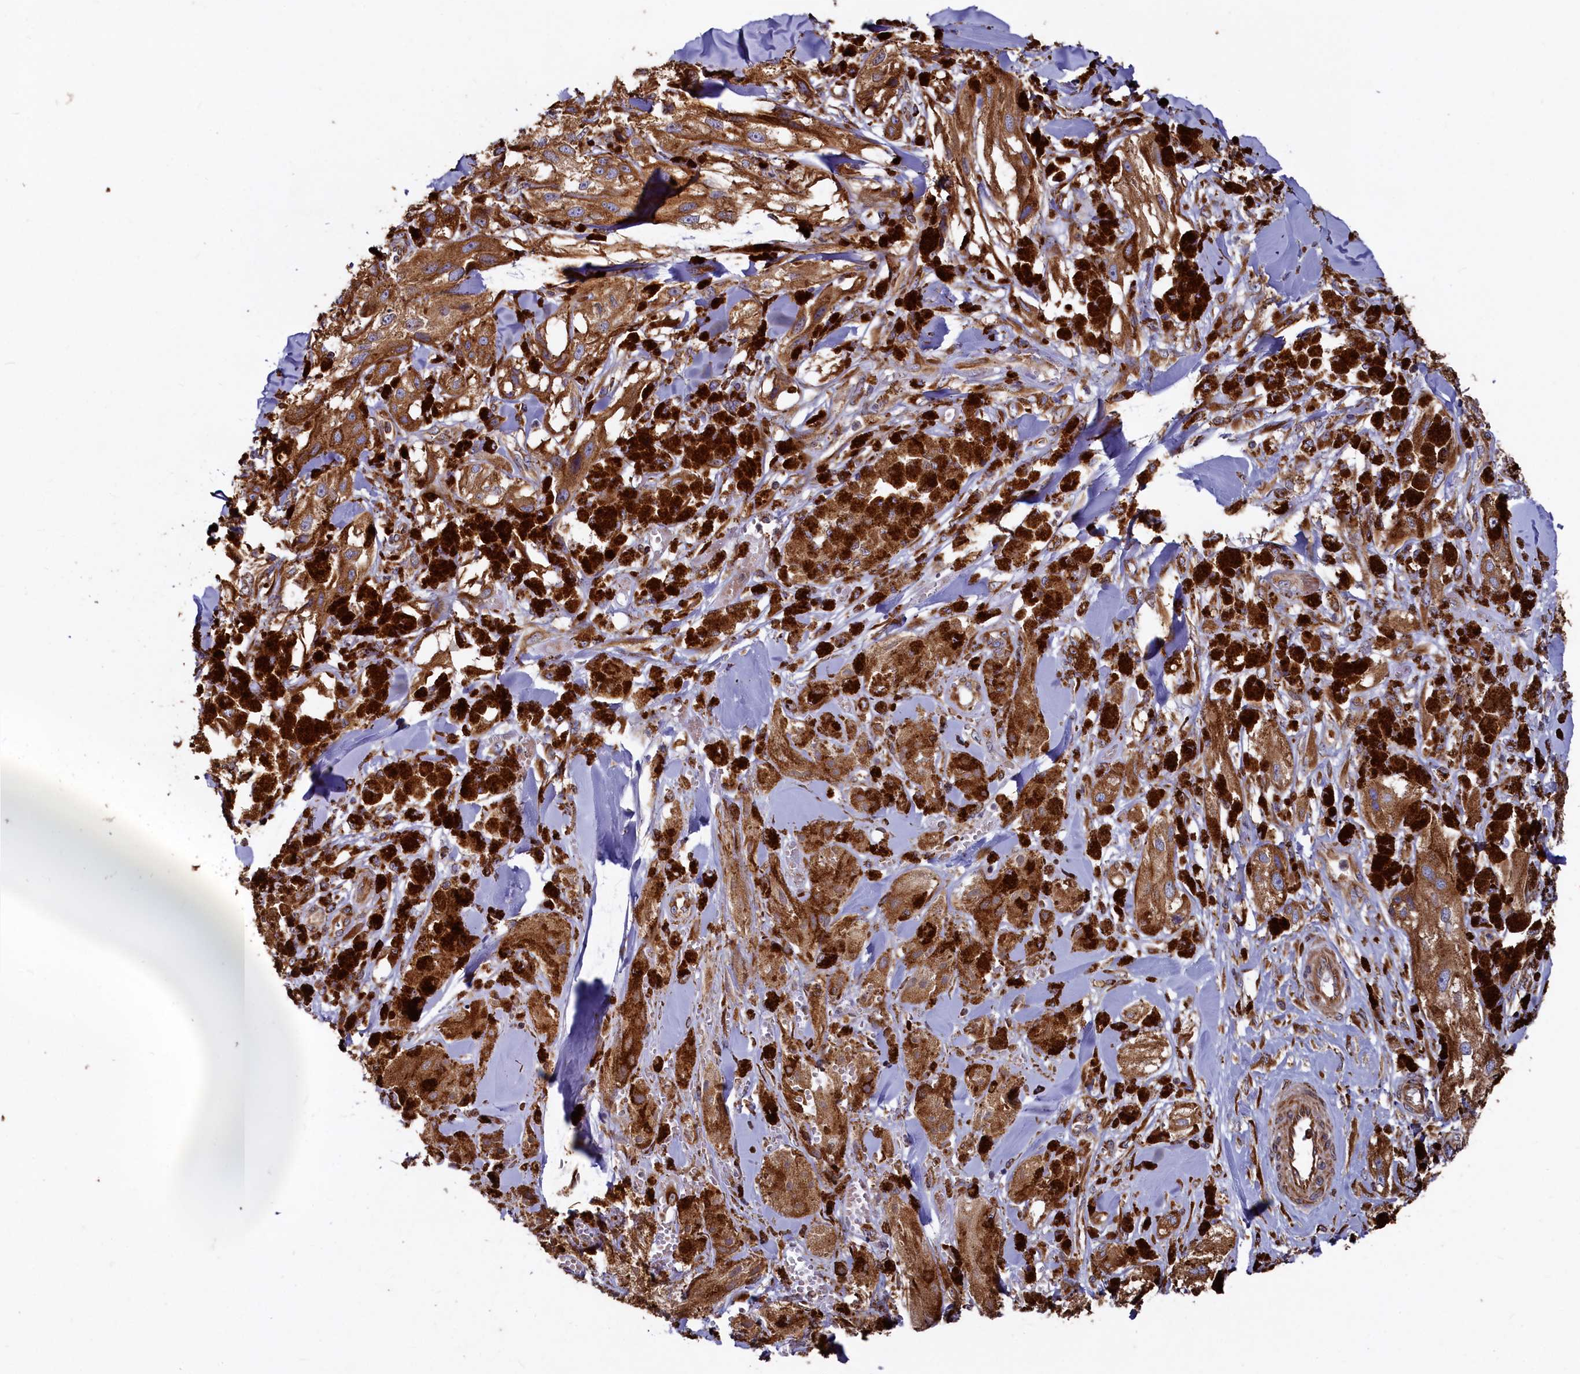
{"staining": {"intensity": "strong", "quantity": ">75%", "location": "cytoplasmic/membranous"}, "tissue": "melanoma", "cell_type": "Tumor cells", "image_type": "cancer", "snomed": [{"axis": "morphology", "description": "Malignant melanoma, NOS"}, {"axis": "topography", "description": "Skin"}], "caption": "Protein expression analysis of human melanoma reveals strong cytoplasmic/membranous expression in approximately >75% of tumor cells.", "gene": "NEURL1B", "patient": {"sex": "male", "age": 88}}